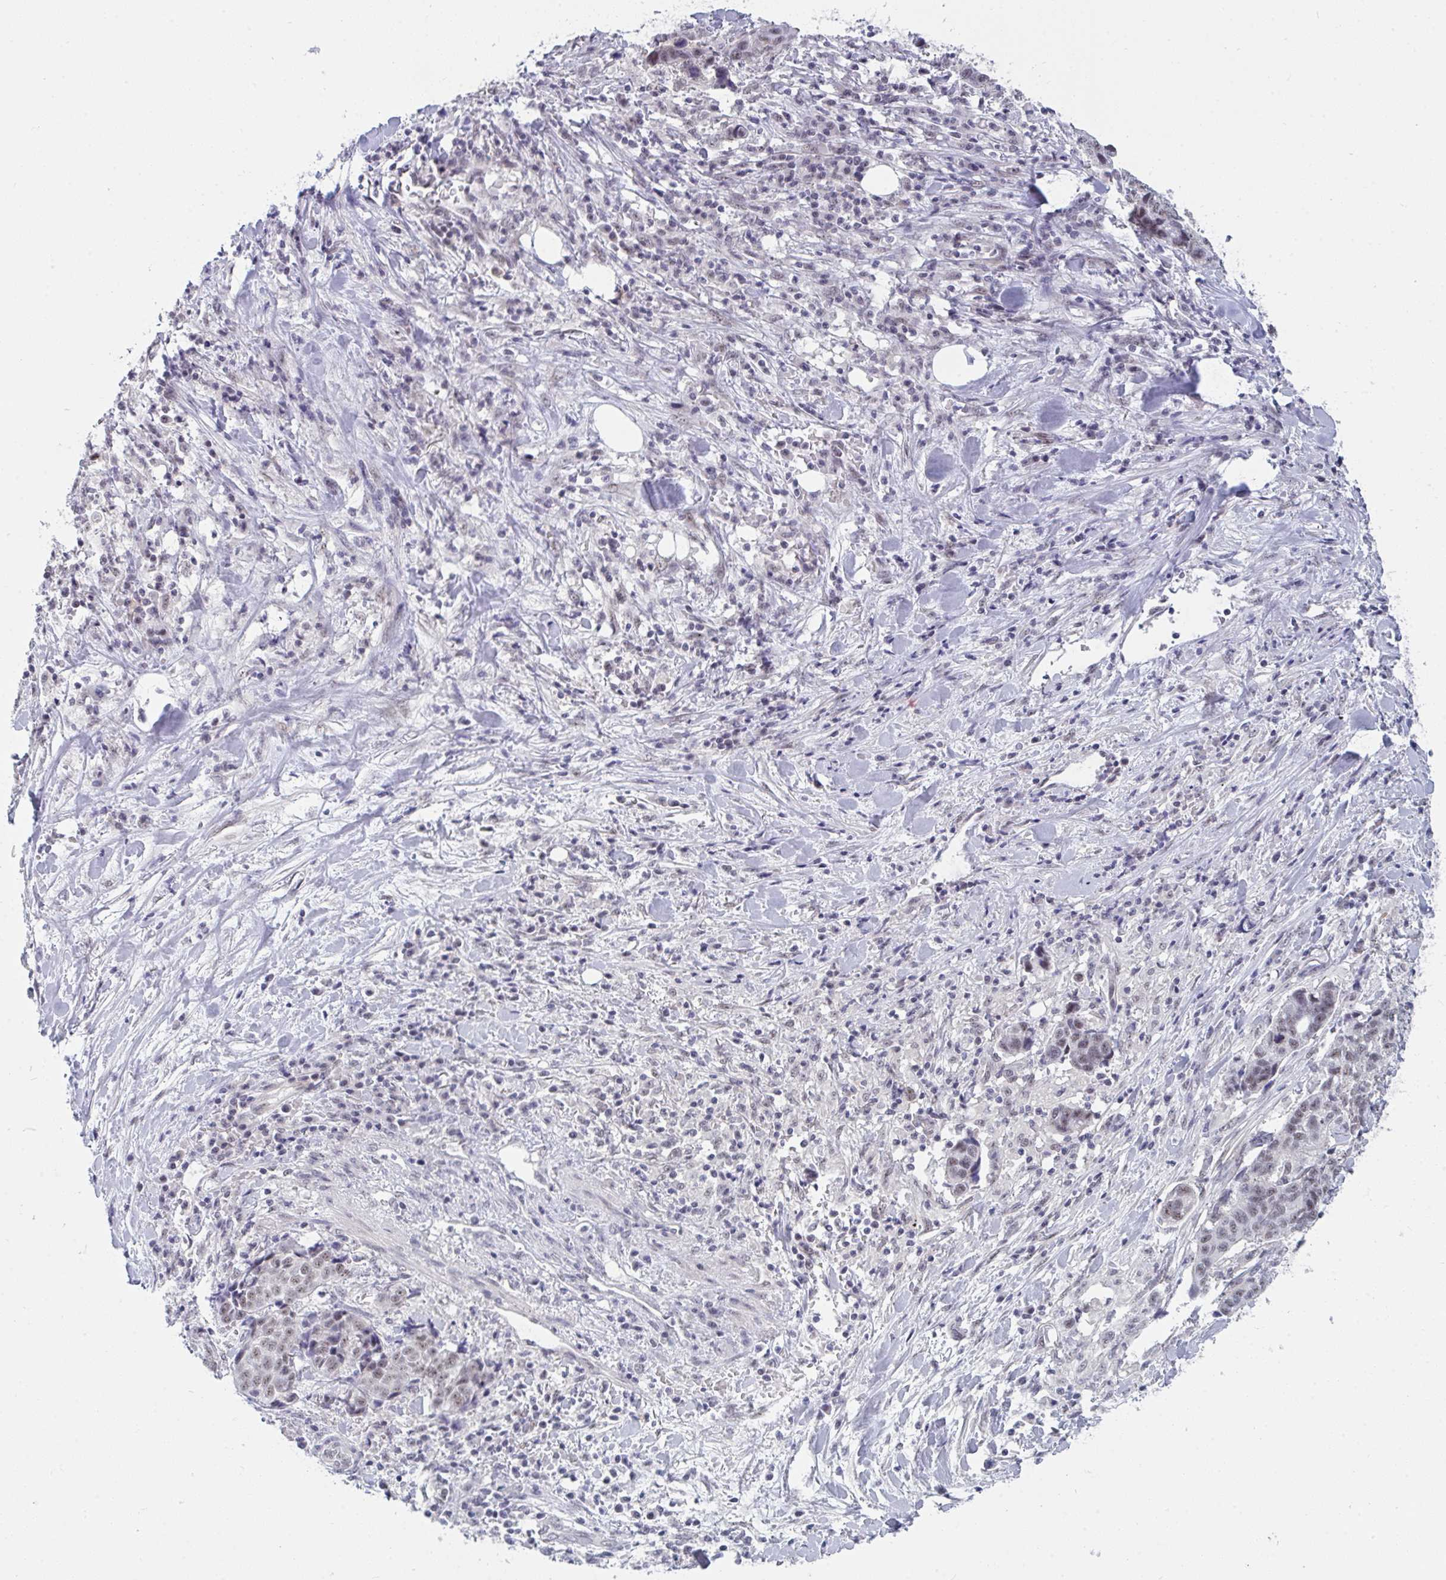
{"staining": {"intensity": "weak", "quantity": "<25%", "location": "nuclear"}, "tissue": "lung cancer", "cell_type": "Tumor cells", "image_type": "cancer", "snomed": [{"axis": "morphology", "description": "Squamous cell carcinoma, NOS"}, {"axis": "topography", "description": "Lymph node"}, {"axis": "topography", "description": "Lung"}], "caption": "This is an IHC image of human lung cancer. There is no staining in tumor cells.", "gene": "PRR14", "patient": {"sex": "male", "age": 61}}